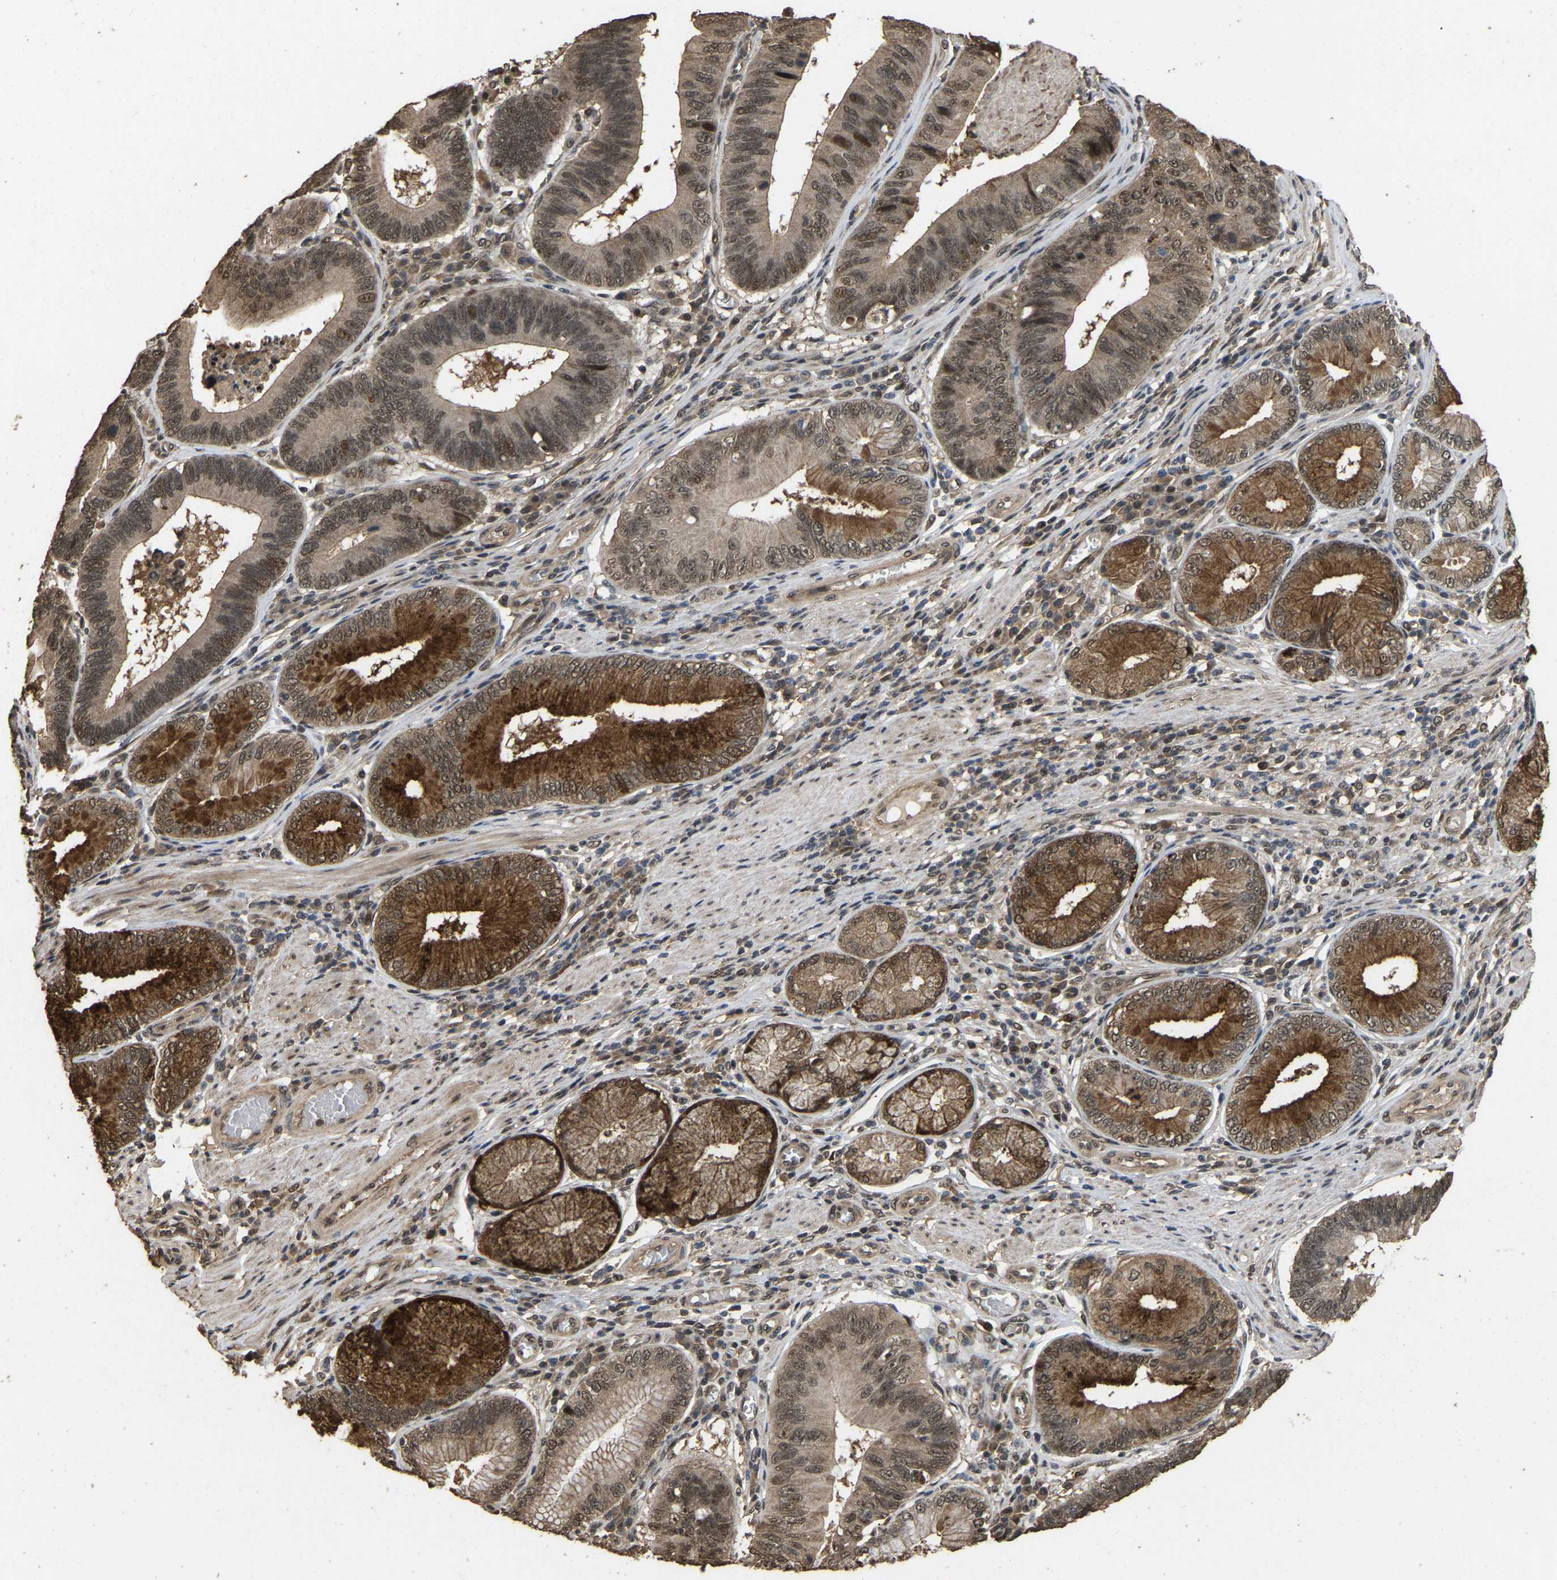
{"staining": {"intensity": "moderate", "quantity": ">75%", "location": "cytoplasmic/membranous,nuclear"}, "tissue": "stomach cancer", "cell_type": "Tumor cells", "image_type": "cancer", "snomed": [{"axis": "morphology", "description": "Adenocarcinoma, NOS"}, {"axis": "topography", "description": "Stomach"}], "caption": "DAB immunohistochemical staining of human stomach cancer exhibits moderate cytoplasmic/membranous and nuclear protein expression in approximately >75% of tumor cells.", "gene": "ARHGAP23", "patient": {"sex": "male", "age": 59}}